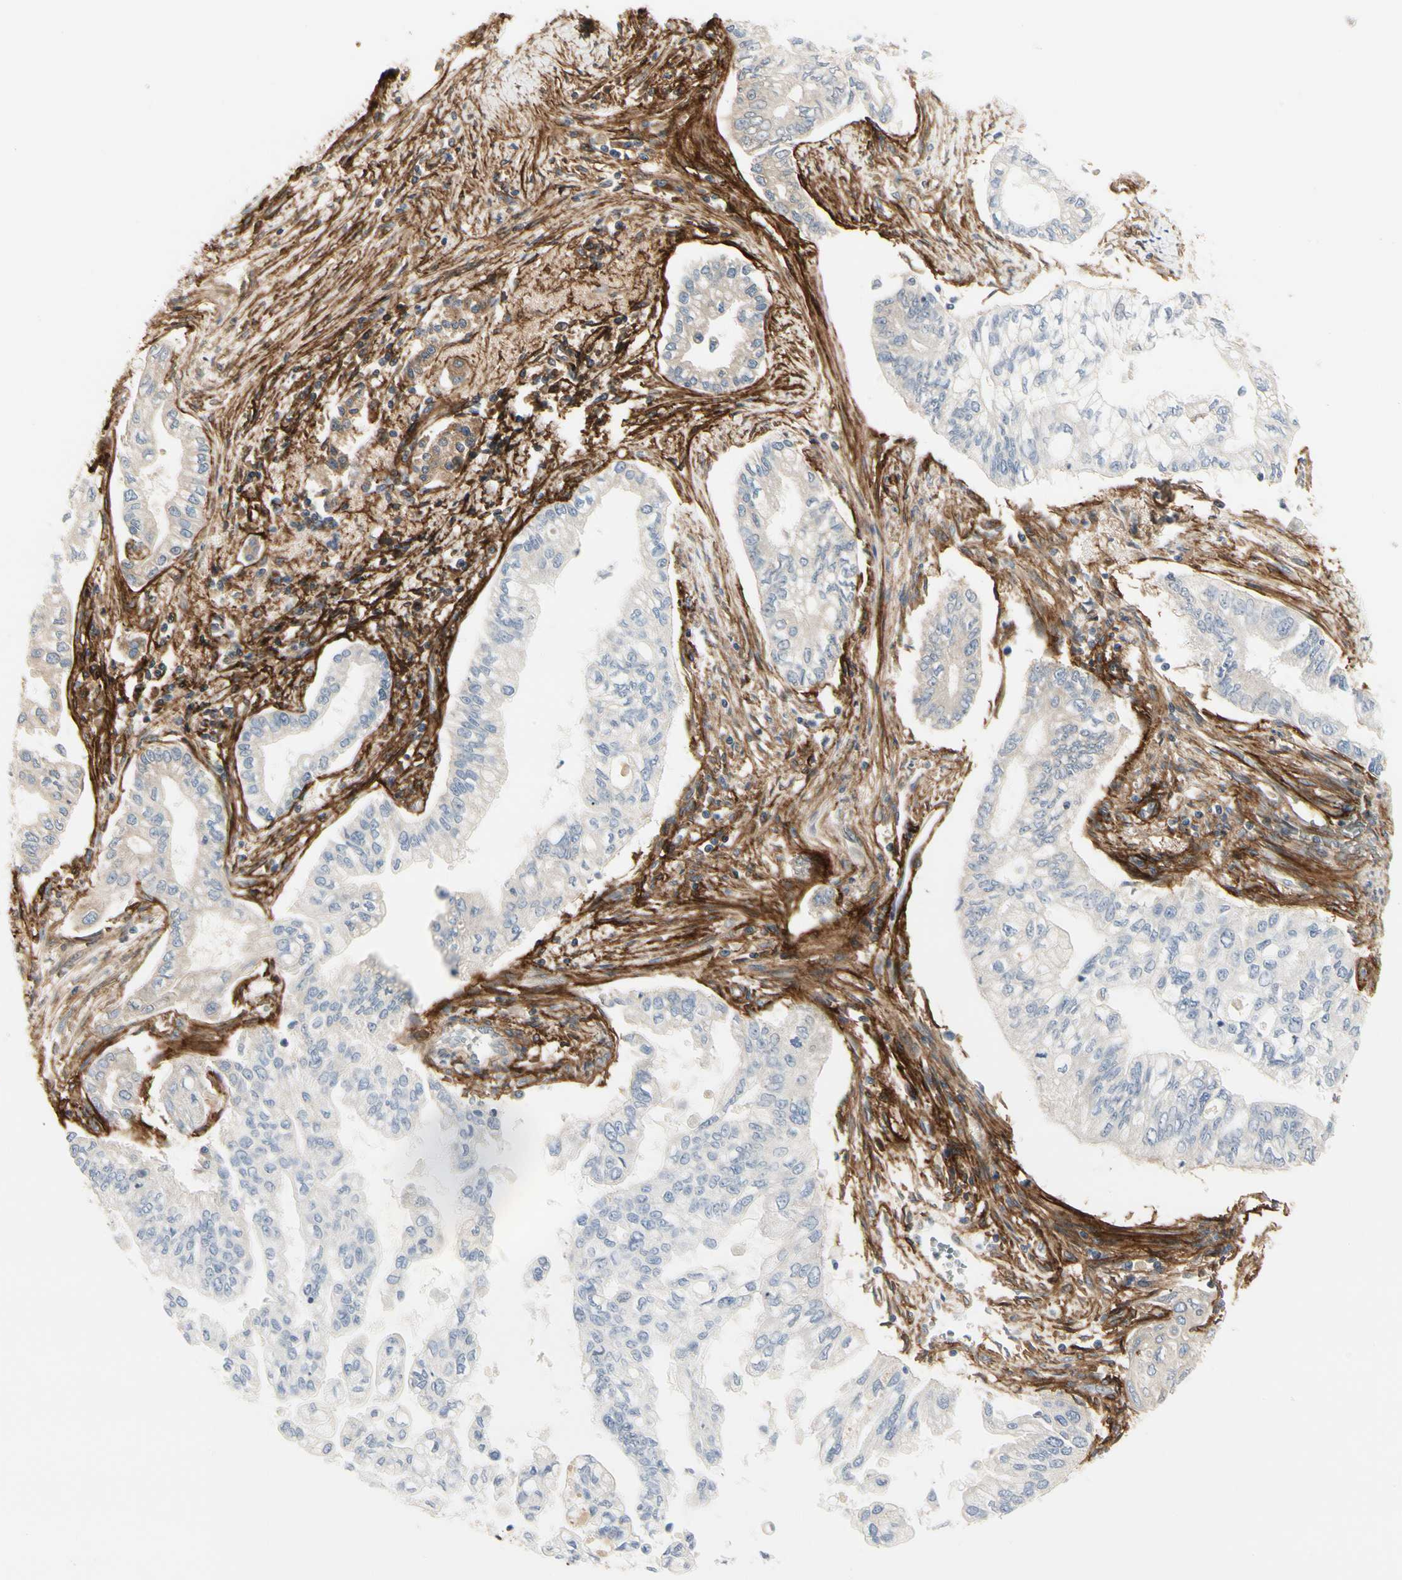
{"staining": {"intensity": "weak", "quantity": "<25%", "location": "cytoplasmic/membranous"}, "tissue": "pancreatic cancer", "cell_type": "Tumor cells", "image_type": "cancer", "snomed": [{"axis": "morphology", "description": "Normal tissue, NOS"}, {"axis": "topography", "description": "Pancreas"}], "caption": "High power microscopy micrograph of an immunohistochemistry (IHC) photomicrograph of pancreatic cancer, revealing no significant staining in tumor cells.", "gene": "GGT5", "patient": {"sex": "male", "age": 42}}